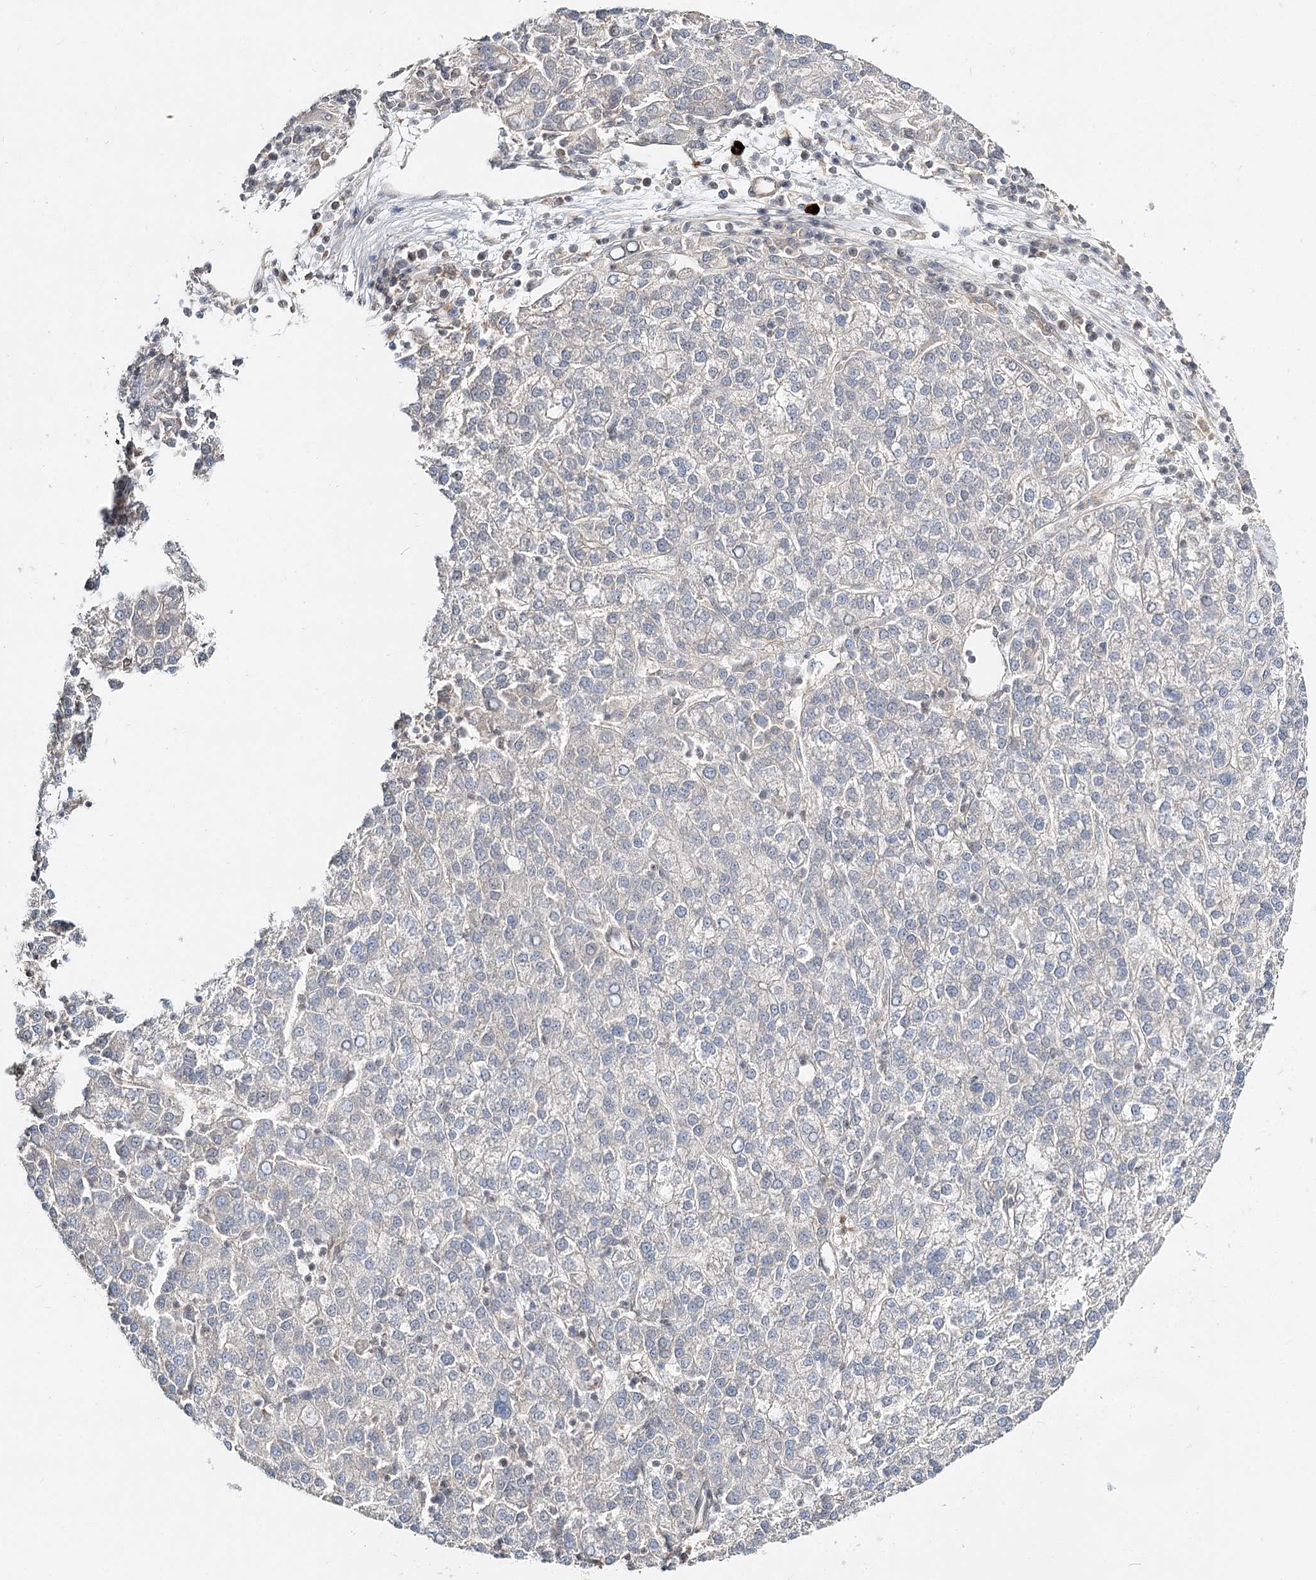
{"staining": {"intensity": "negative", "quantity": "none", "location": "none"}, "tissue": "liver cancer", "cell_type": "Tumor cells", "image_type": "cancer", "snomed": [{"axis": "morphology", "description": "Carcinoma, Hepatocellular, NOS"}, {"axis": "topography", "description": "Liver"}], "caption": "Tumor cells show no significant positivity in hepatocellular carcinoma (liver).", "gene": "GUCY2C", "patient": {"sex": "female", "age": 58}}